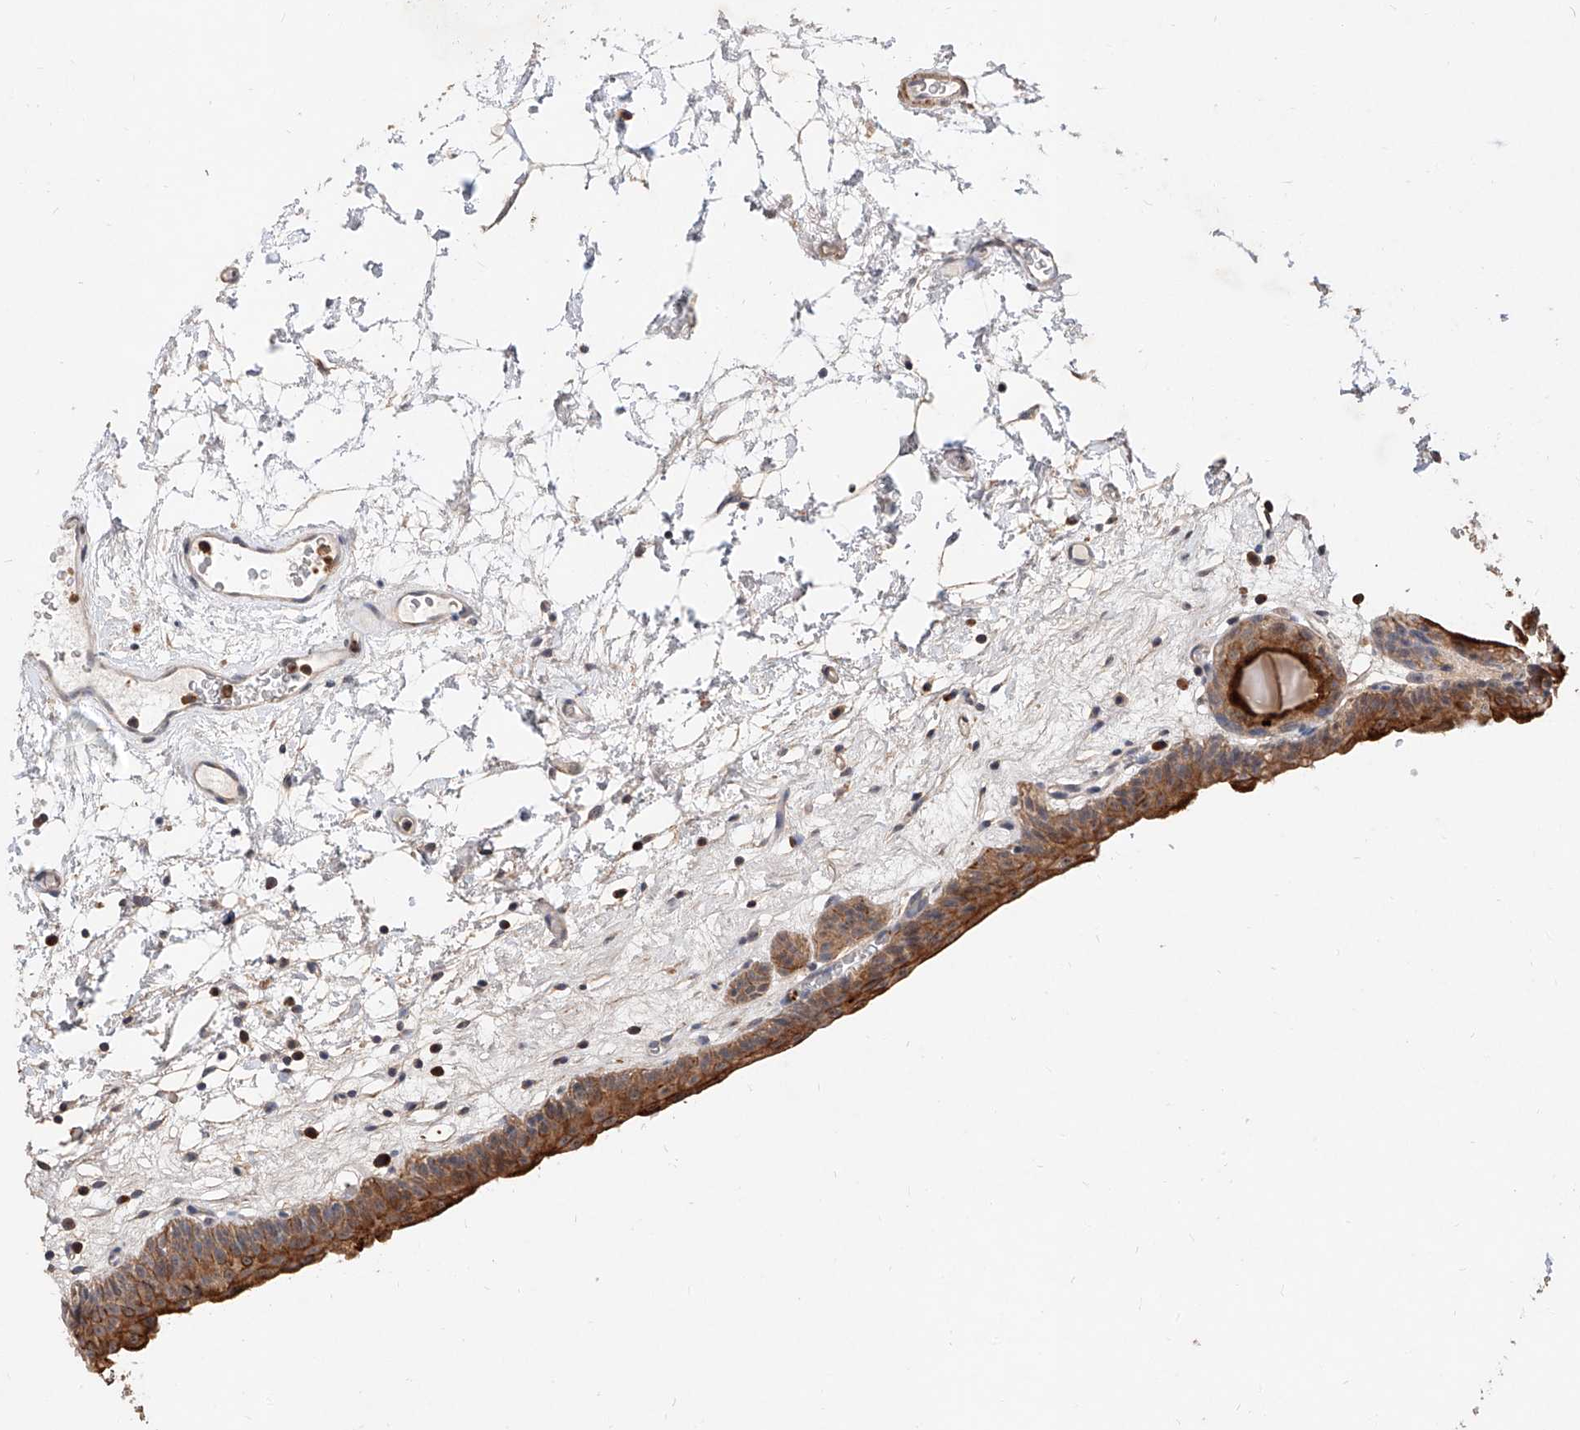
{"staining": {"intensity": "moderate", "quantity": "25%-75%", "location": "cytoplasmic/membranous"}, "tissue": "urinary bladder", "cell_type": "Urothelial cells", "image_type": "normal", "snomed": [{"axis": "morphology", "description": "Normal tissue, NOS"}, {"axis": "topography", "description": "Urinary bladder"}], "caption": "Immunohistochemical staining of unremarkable human urinary bladder demonstrates 25%-75% levels of moderate cytoplasmic/membranous protein staining in about 25%-75% of urothelial cells. Nuclei are stained in blue.", "gene": "MFSD4B", "patient": {"sex": "male", "age": 83}}